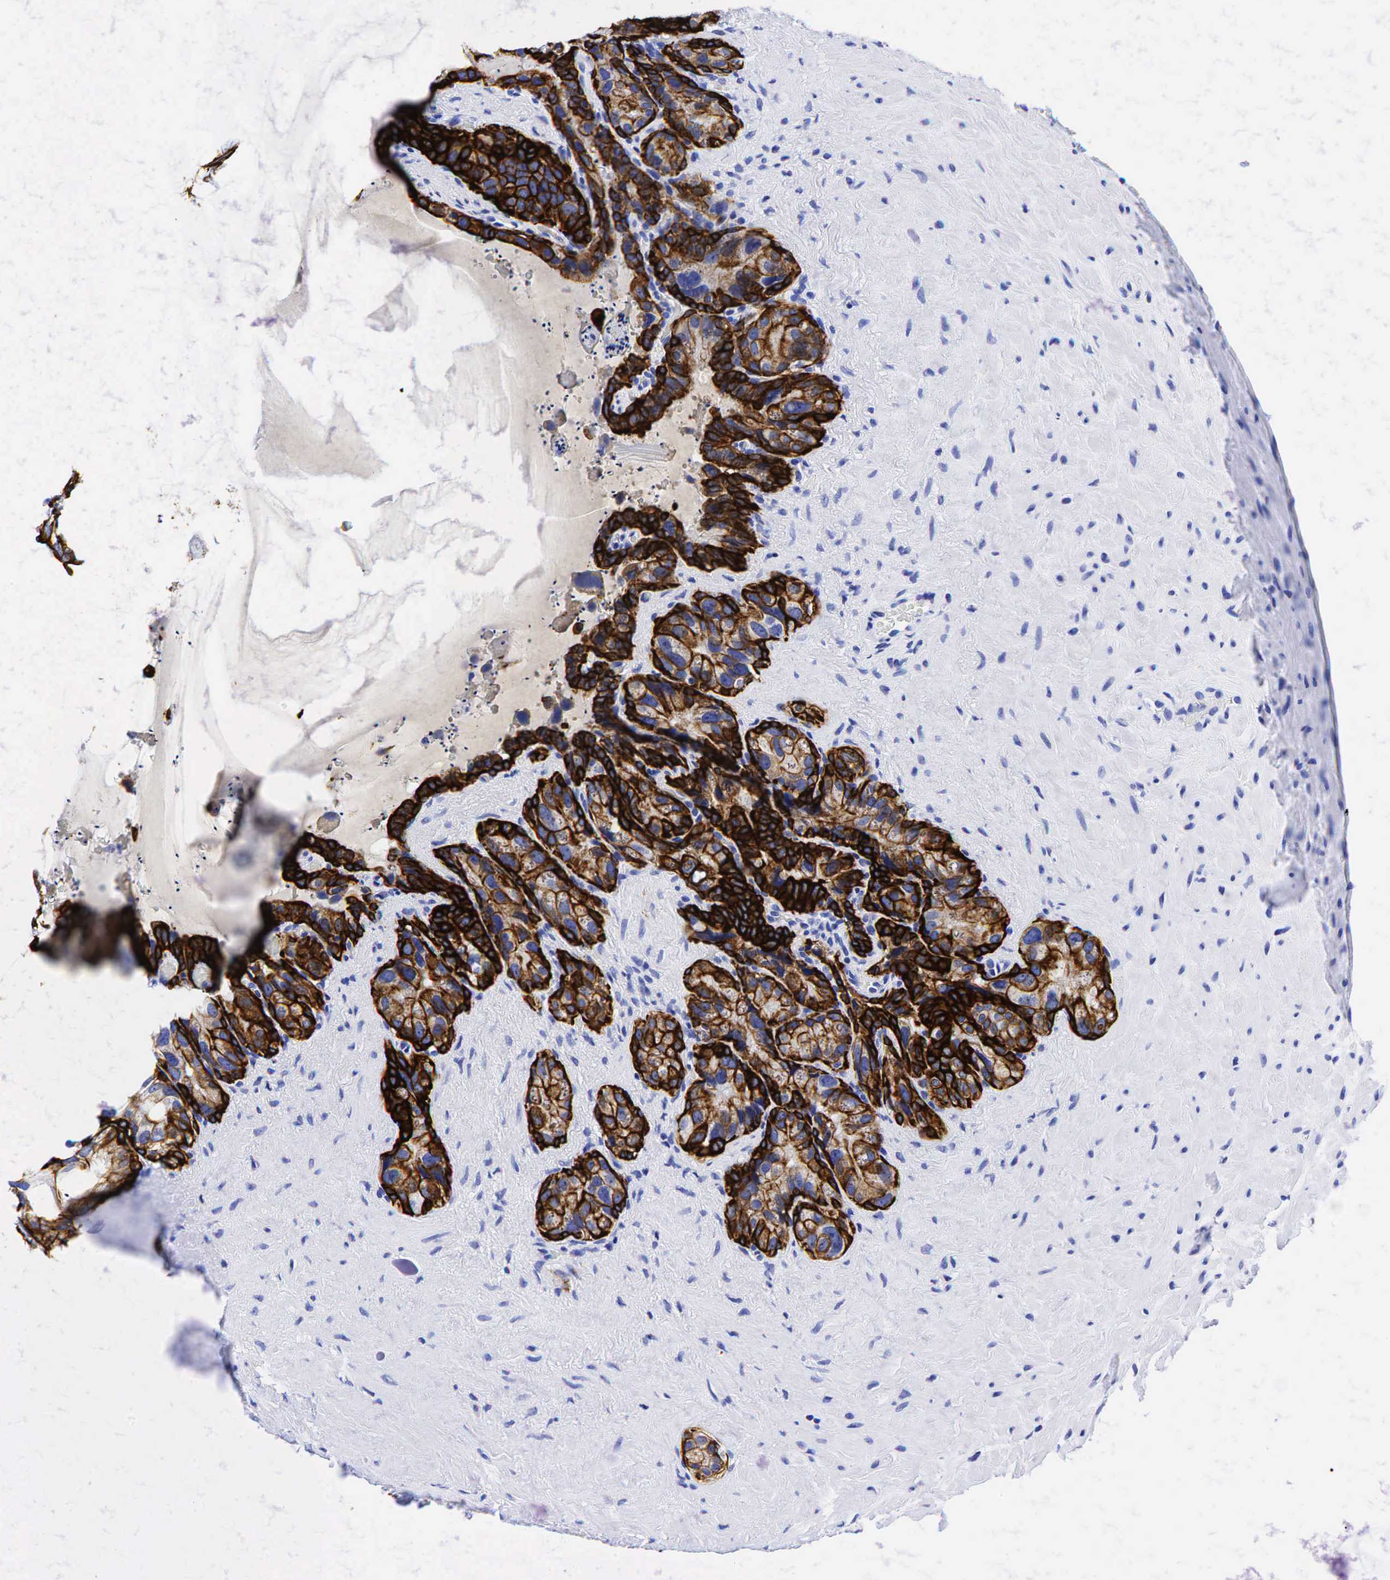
{"staining": {"intensity": "strong", "quantity": ">75%", "location": "cytoplasmic/membranous"}, "tissue": "seminal vesicle", "cell_type": "Glandular cells", "image_type": "normal", "snomed": [{"axis": "morphology", "description": "Normal tissue, NOS"}, {"axis": "topography", "description": "Seminal veicle"}], "caption": "Strong cytoplasmic/membranous positivity is appreciated in approximately >75% of glandular cells in benign seminal vesicle. The protein is shown in brown color, while the nuclei are stained blue.", "gene": "KRT19", "patient": {"sex": "male", "age": 63}}